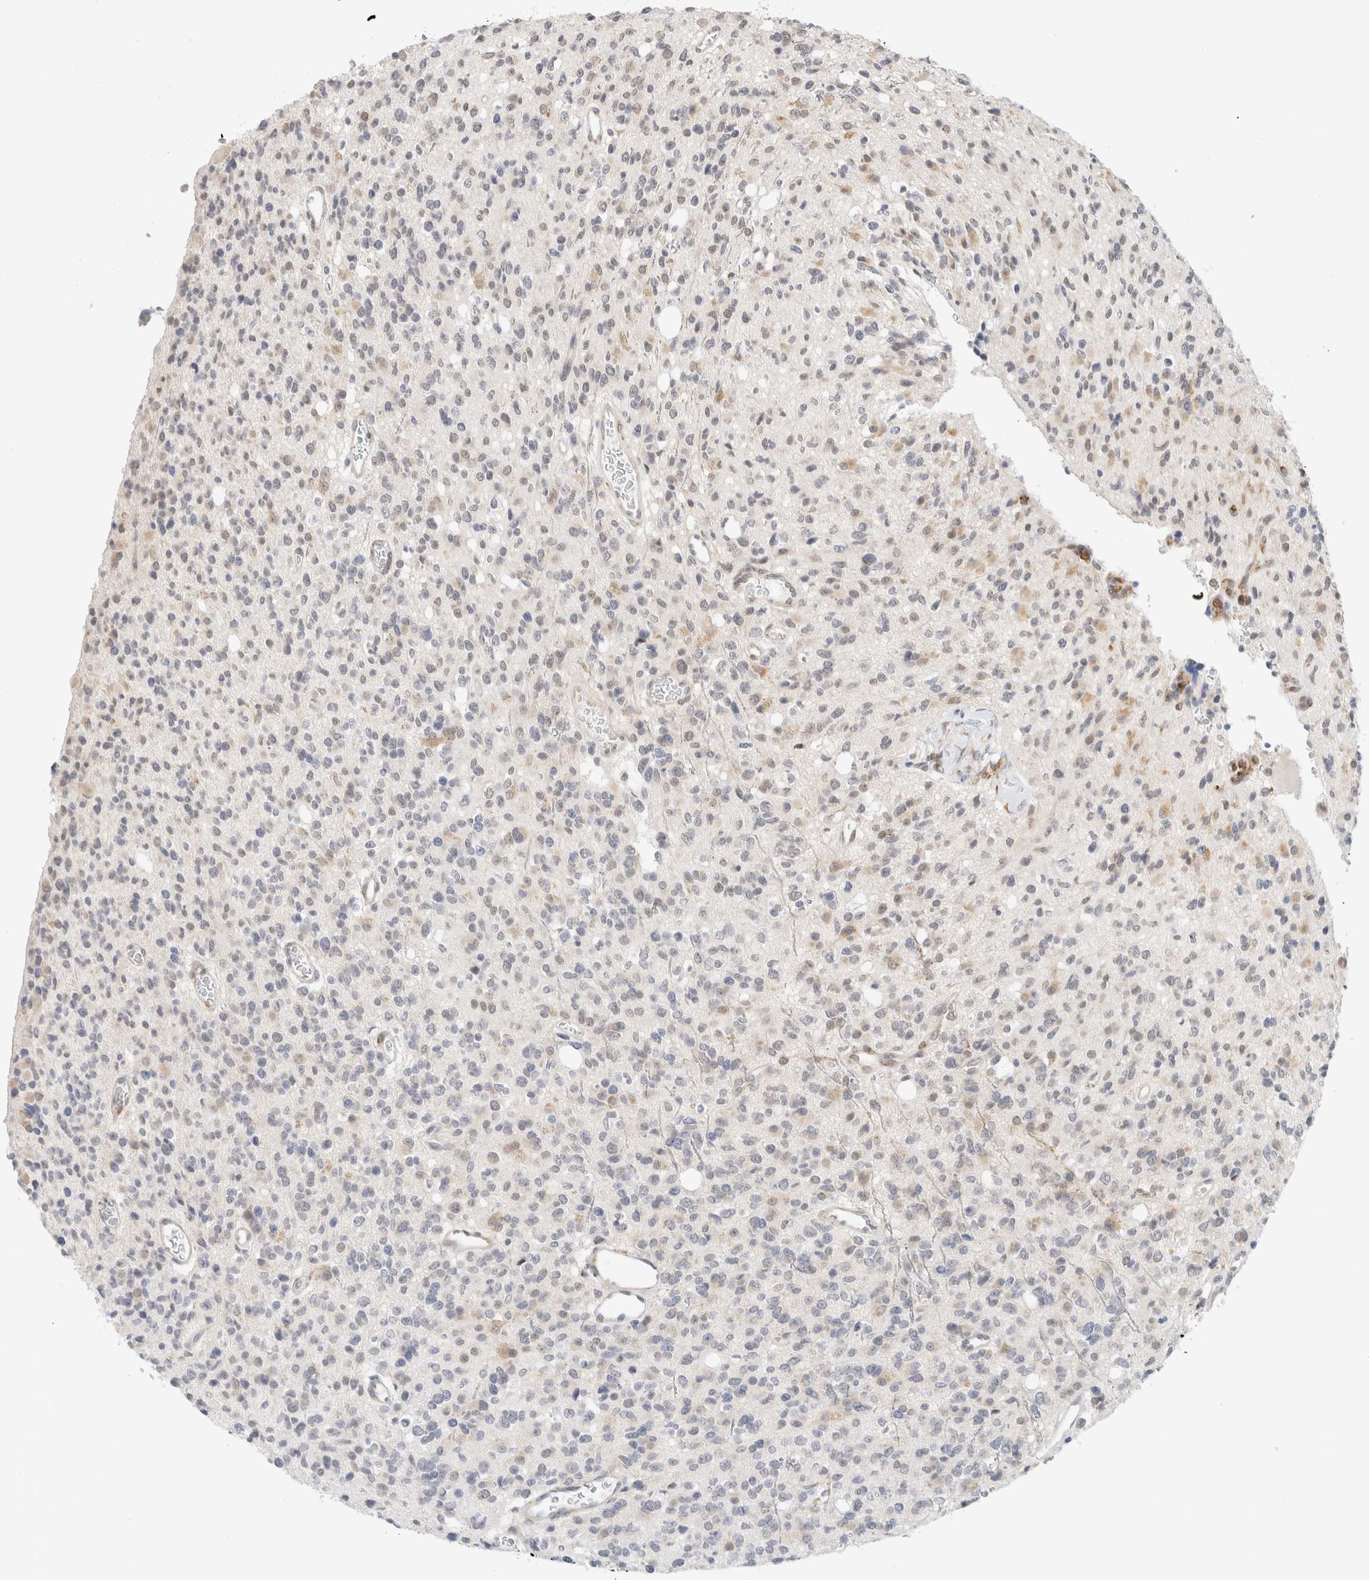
{"staining": {"intensity": "negative", "quantity": "none", "location": "none"}, "tissue": "glioma", "cell_type": "Tumor cells", "image_type": "cancer", "snomed": [{"axis": "morphology", "description": "Glioma, malignant, High grade"}, {"axis": "topography", "description": "Brain"}], "caption": "The IHC photomicrograph has no significant staining in tumor cells of glioma tissue.", "gene": "HDLBP", "patient": {"sex": "male", "age": 34}}